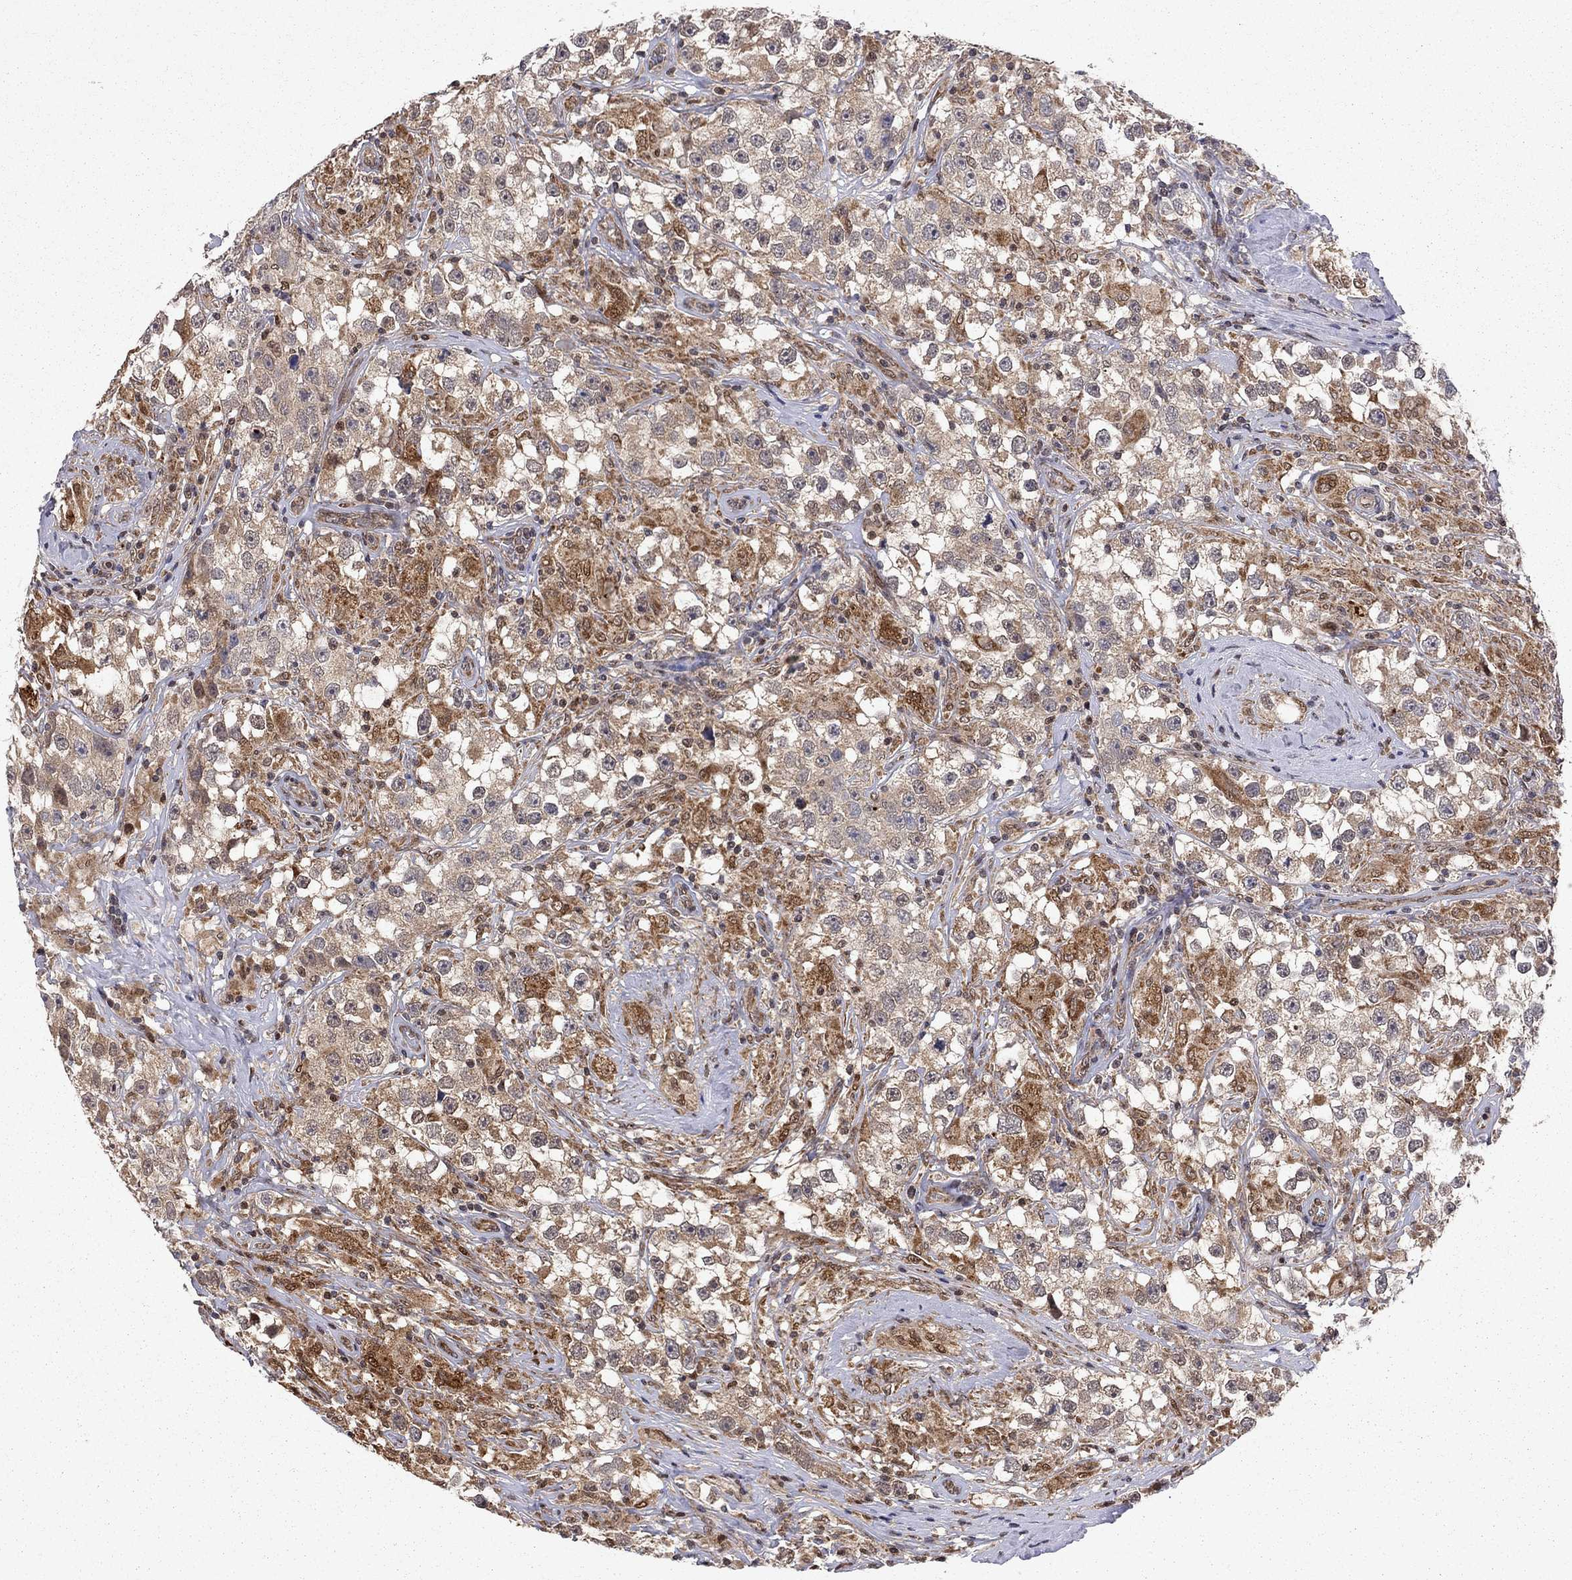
{"staining": {"intensity": "moderate", "quantity": "25%-75%", "location": "cytoplasmic/membranous"}, "tissue": "testis cancer", "cell_type": "Tumor cells", "image_type": "cancer", "snomed": [{"axis": "morphology", "description": "Seminoma, NOS"}, {"axis": "topography", "description": "Testis"}], "caption": "A high-resolution micrograph shows immunohistochemistry staining of seminoma (testis), which shows moderate cytoplasmic/membranous expression in about 25%-75% of tumor cells.", "gene": "ELOB", "patient": {"sex": "male", "age": 46}}